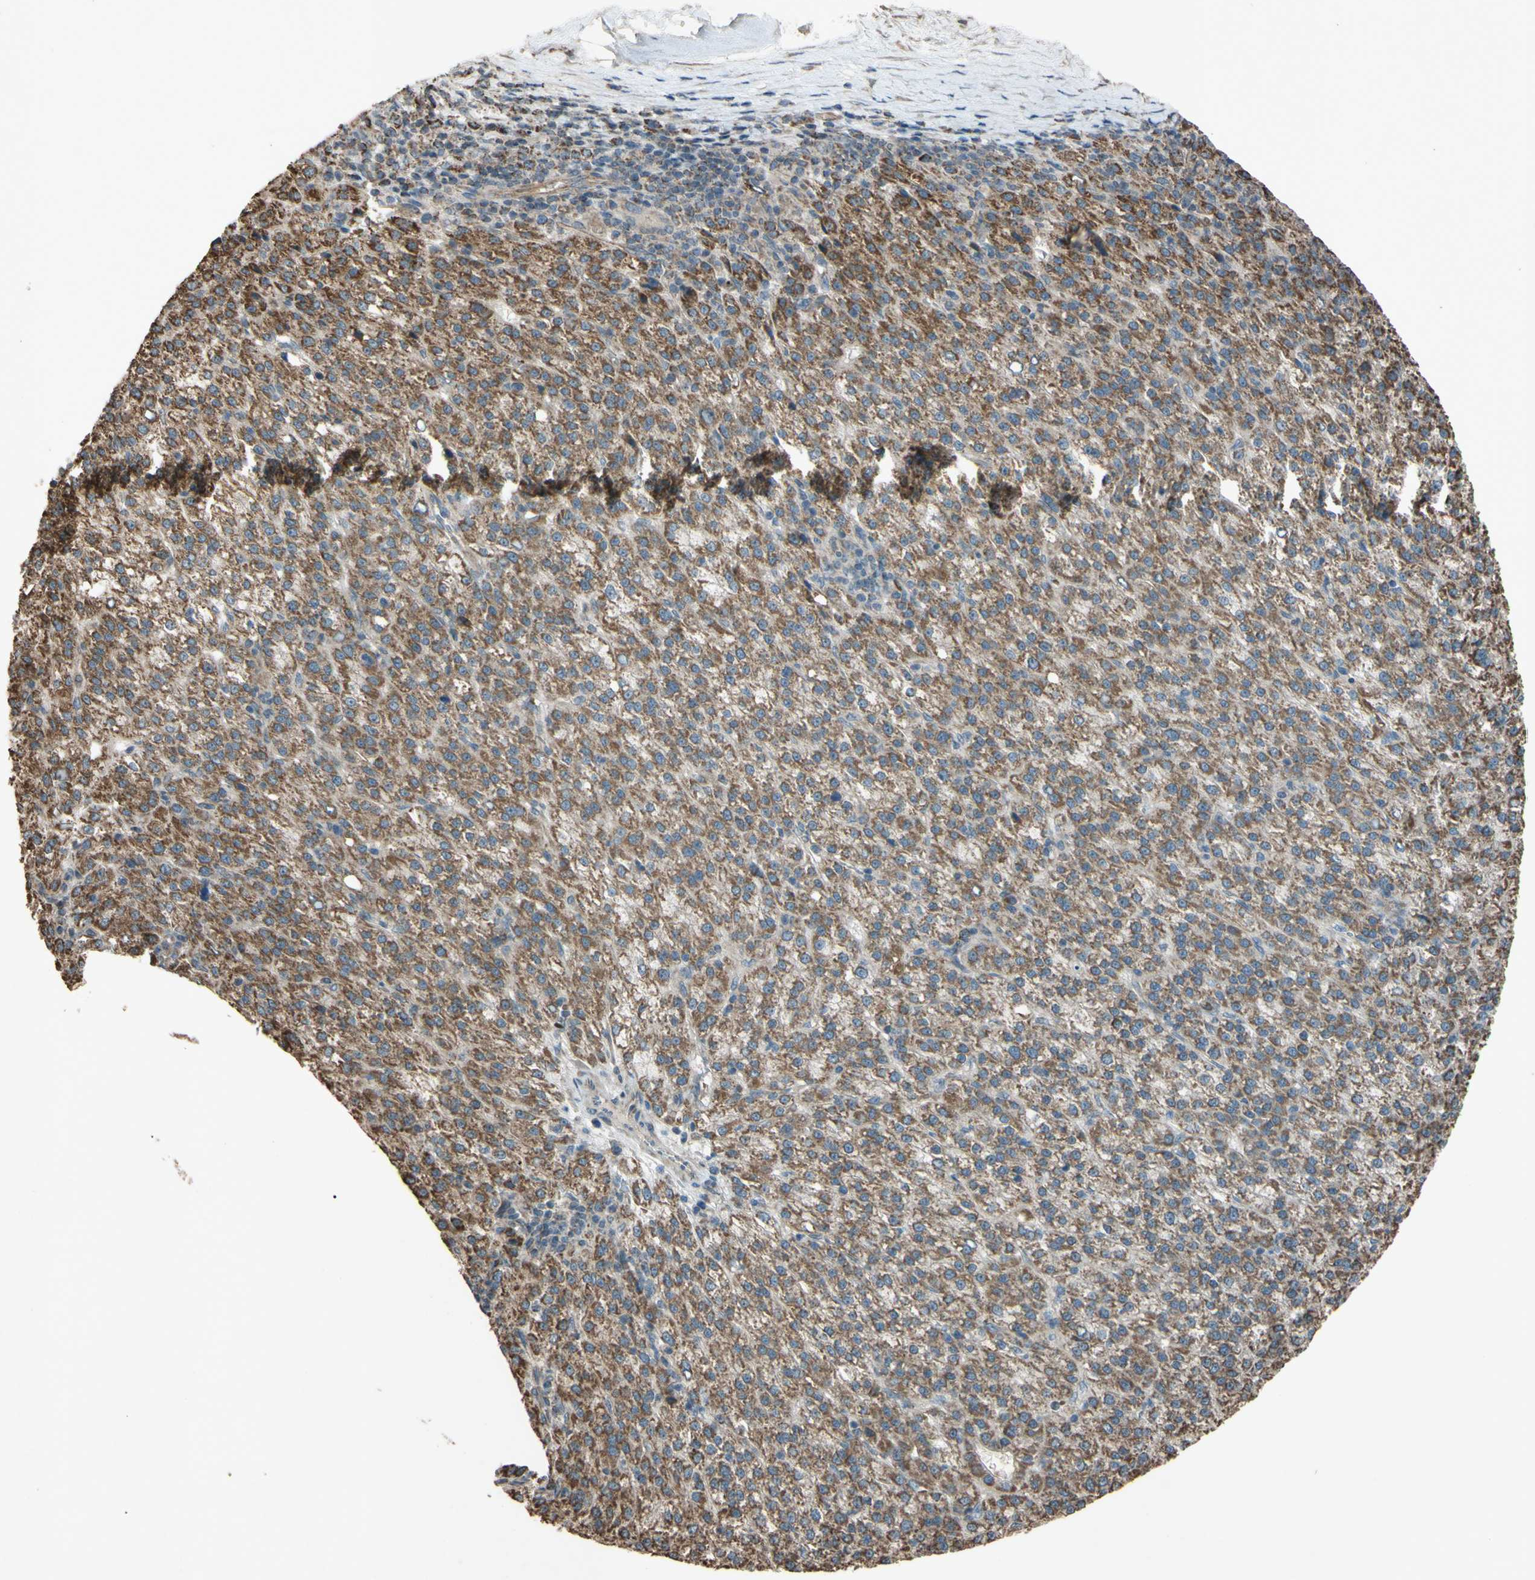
{"staining": {"intensity": "moderate", "quantity": ">75%", "location": "cytoplasmic/membranous"}, "tissue": "liver cancer", "cell_type": "Tumor cells", "image_type": "cancer", "snomed": [{"axis": "morphology", "description": "Carcinoma, Hepatocellular, NOS"}, {"axis": "topography", "description": "Liver"}], "caption": "This is a histology image of immunohistochemistry staining of liver cancer, which shows moderate expression in the cytoplasmic/membranous of tumor cells.", "gene": "ACOT8", "patient": {"sex": "female", "age": 58}}